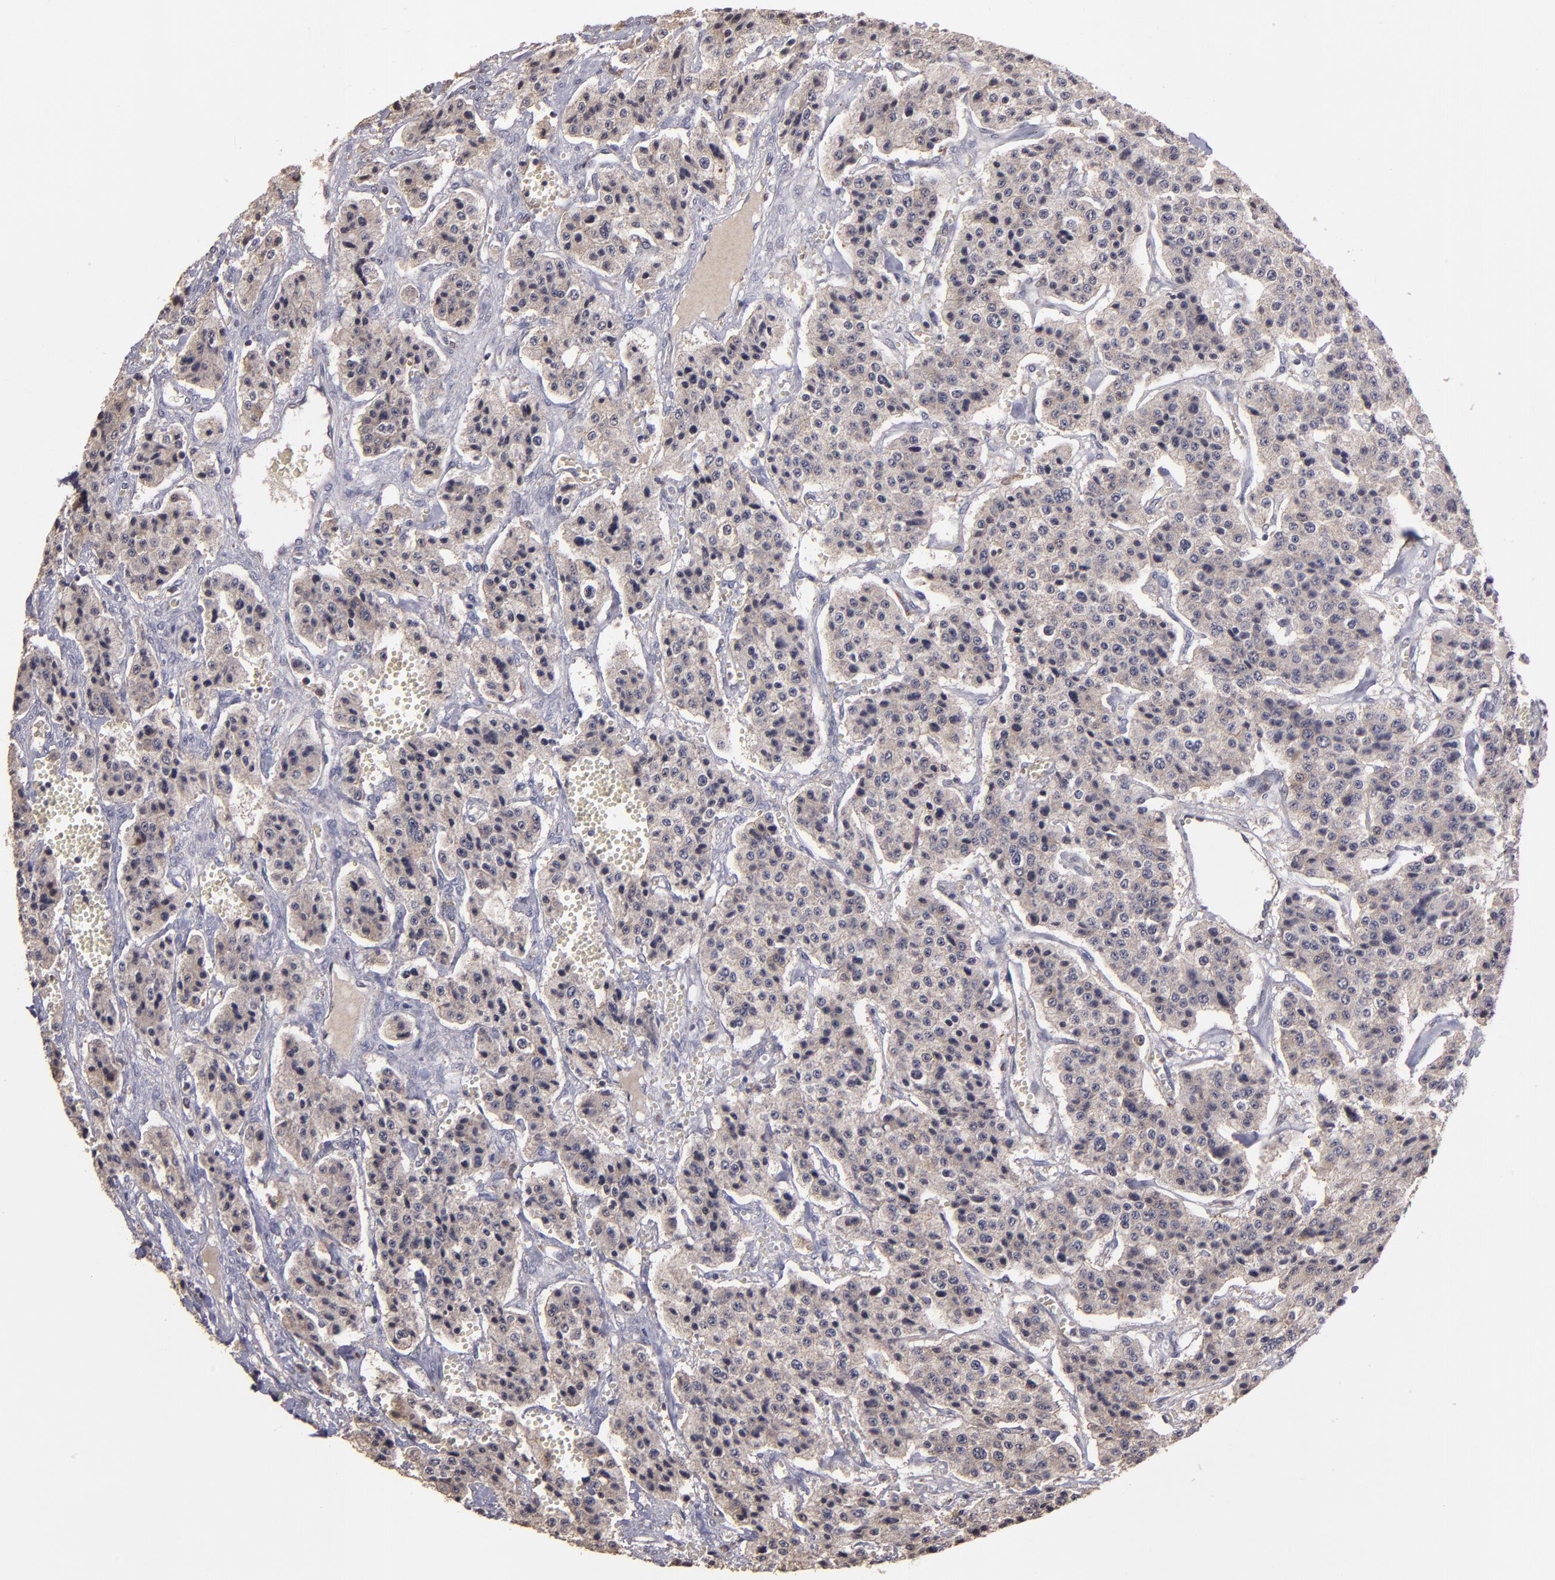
{"staining": {"intensity": "weak", "quantity": ">75%", "location": "cytoplasmic/membranous"}, "tissue": "carcinoid", "cell_type": "Tumor cells", "image_type": "cancer", "snomed": [{"axis": "morphology", "description": "Carcinoid, malignant, NOS"}, {"axis": "topography", "description": "Small intestine"}], "caption": "IHC histopathology image of neoplastic tissue: human malignant carcinoid stained using immunohistochemistry (IHC) shows low levels of weak protein expression localized specifically in the cytoplasmic/membranous of tumor cells, appearing as a cytoplasmic/membranous brown color.", "gene": "SIPA1L1", "patient": {"sex": "male", "age": 52}}